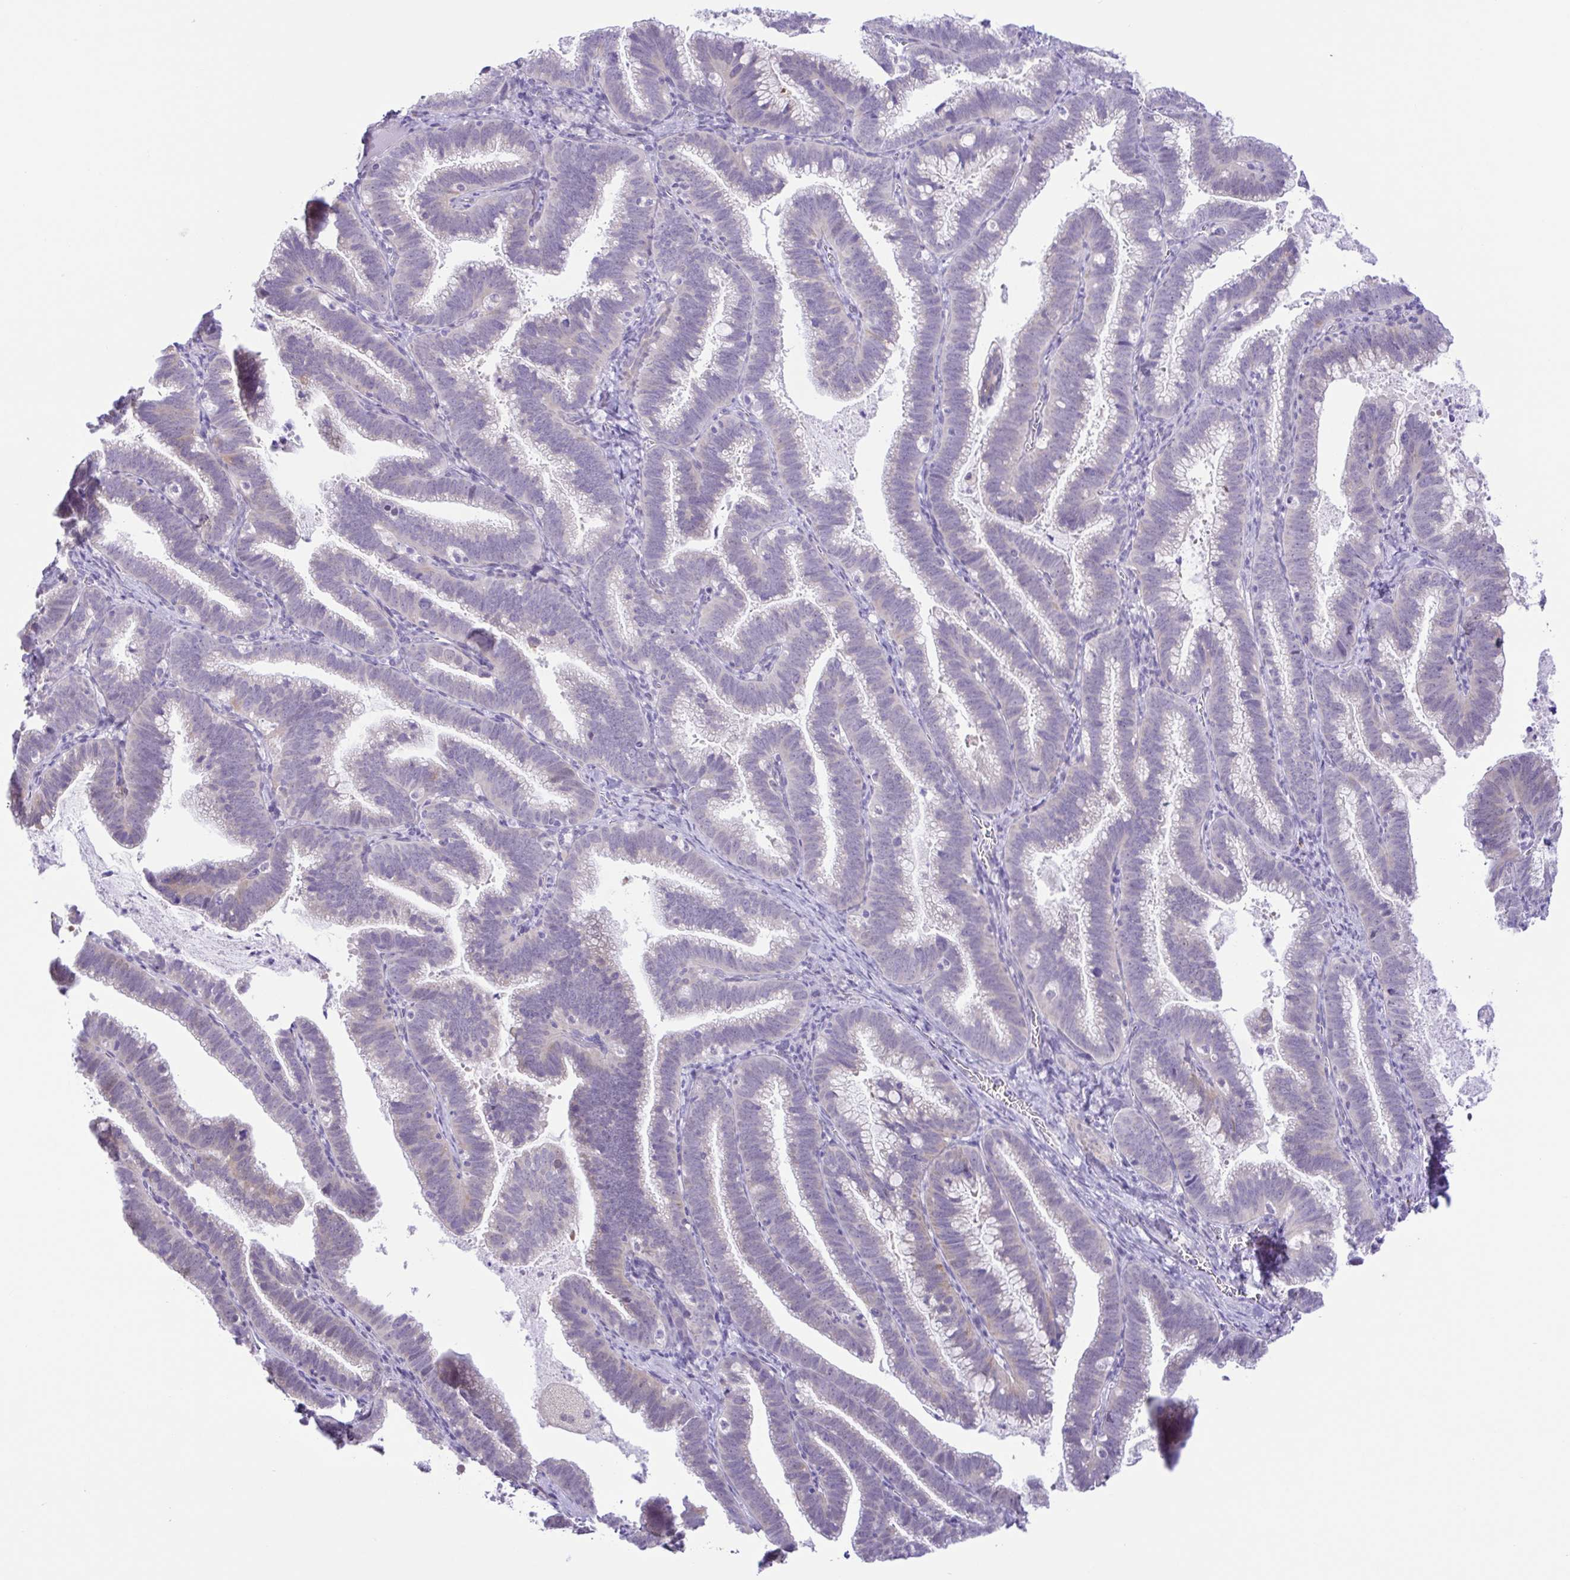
{"staining": {"intensity": "negative", "quantity": "none", "location": "none"}, "tissue": "cervical cancer", "cell_type": "Tumor cells", "image_type": "cancer", "snomed": [{"axis": "morphology", "description": "Adenocarcinoma, NOS"}, {"axis": "topography", "description": "Cervix"}], "caption": "Tumor cells show no significant staining in cervical cancer (adenocarcinoma).", "gene": "DCLK2", "patient": {"sex": "female", "age": 61}}